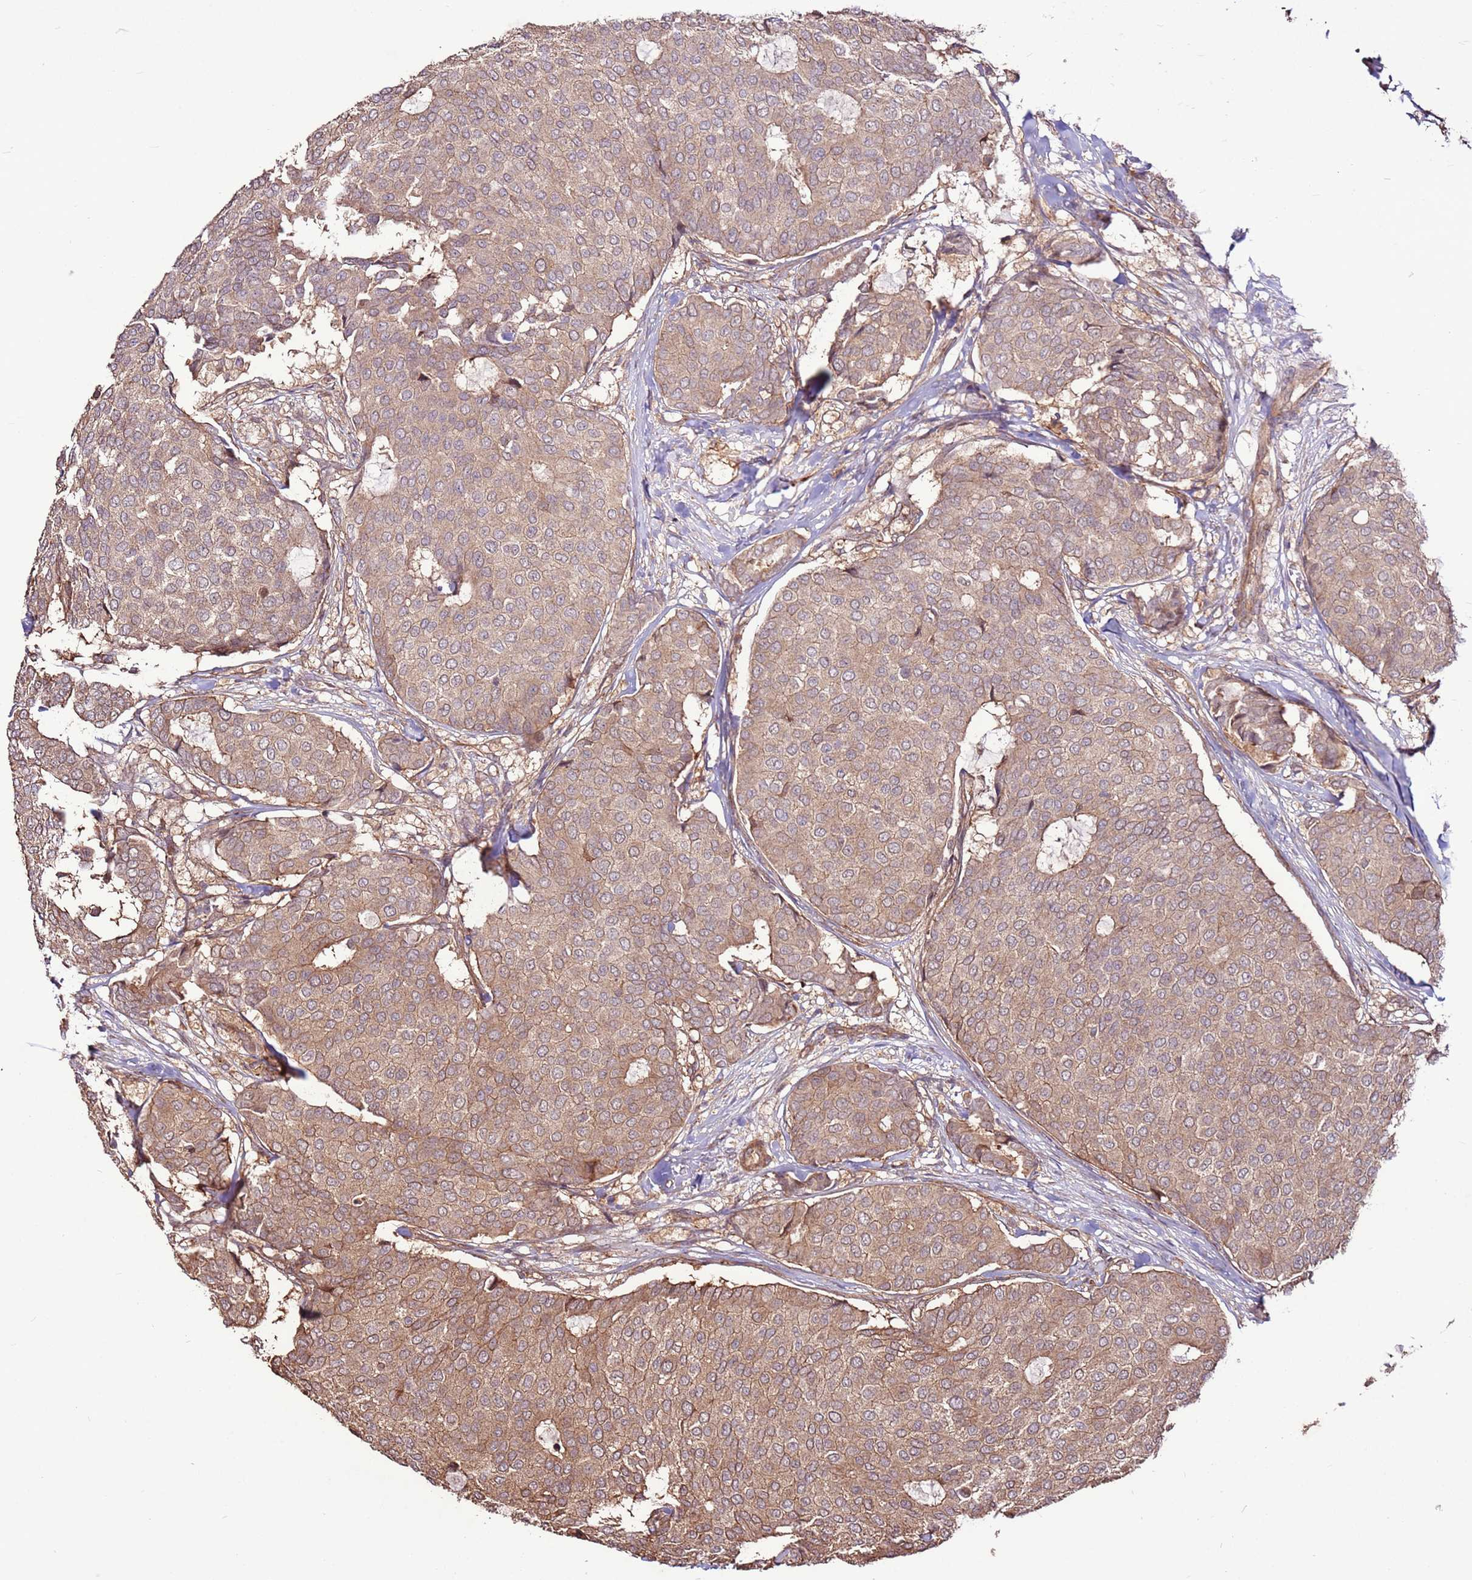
{"staining": {"intensity": "weak", "quantity": ">75%", "location": "cytoplasmic/membranous"}, "tissue": "breast cancer", "cell_type": "Tumor cells", "image_type": "cancer", "snomed": [{"axis": "morphology", "description": "Duct carcinoma"}, {"axis": "topography", "description": "Breast"}], "caption": "Intraductal carcinoma (breast) tissue demonstrates weak cytoplasmic/membranous staining in about >75% of tumor cells, visualized by immunohistochemistry.", "gene": "CCDC112", "patient": {"sex": "female", "age": 75}}